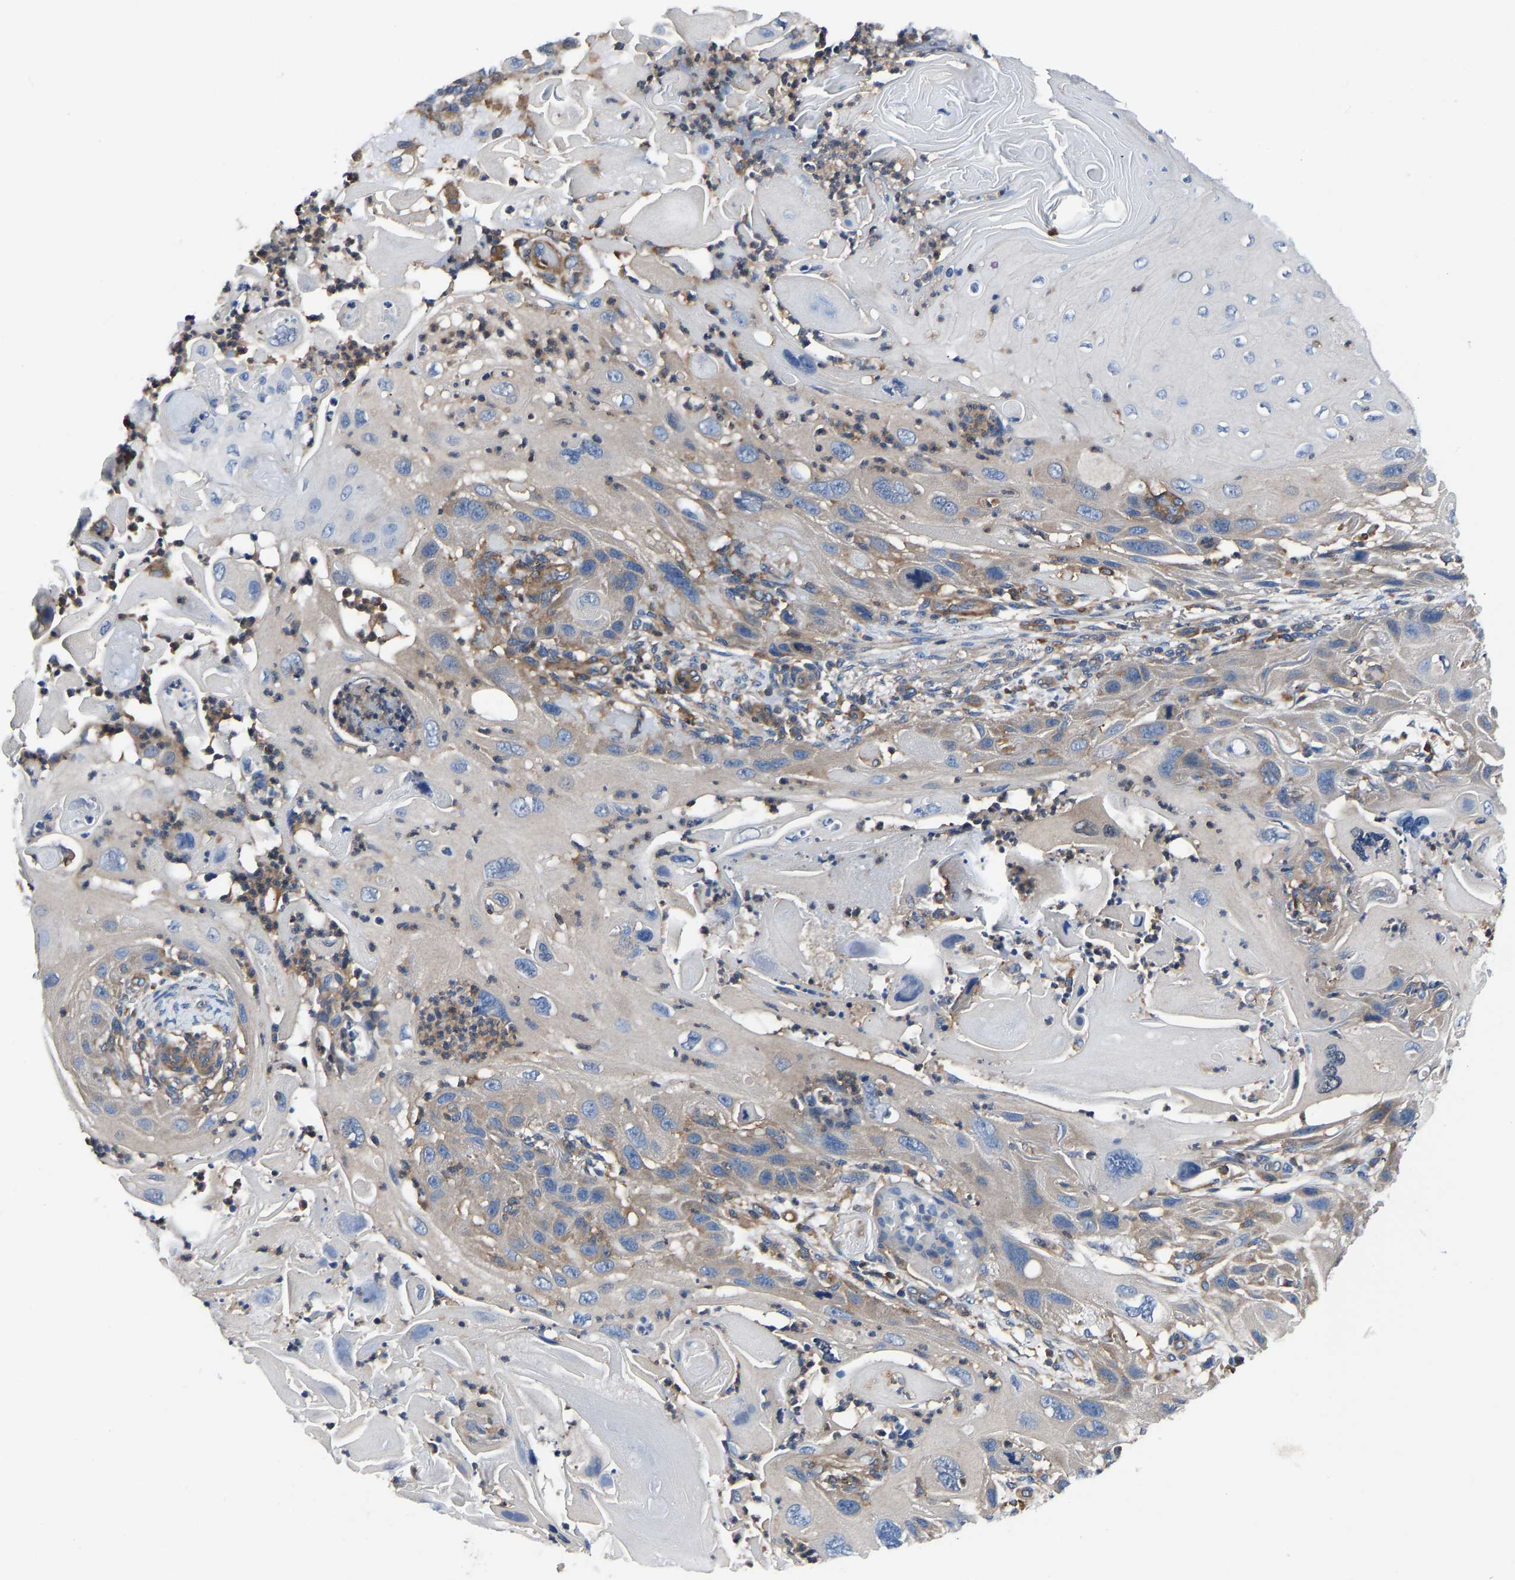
{"staining": {"intensity": "weak", "quantity": ">75%", "location": "cytoplasmic/membranous"}, "tissue": "skin cancer", "cell_type": "Tumor cells", "image_type": "cancer", "snomed": [{"axis": "morphology", "description": "Squamous cell carcinoma, NOS"}, {"axis": "topography", "description": "Skin"}], "caption": "The immunohistochemical stain labels weak cytoplasmic/membranous positivity in tumor cells of skin cancer (squamous cell carcinoma) tissue.", "gene": "PRKAR1A", "patient": {"sex": "female", "age": 77}}